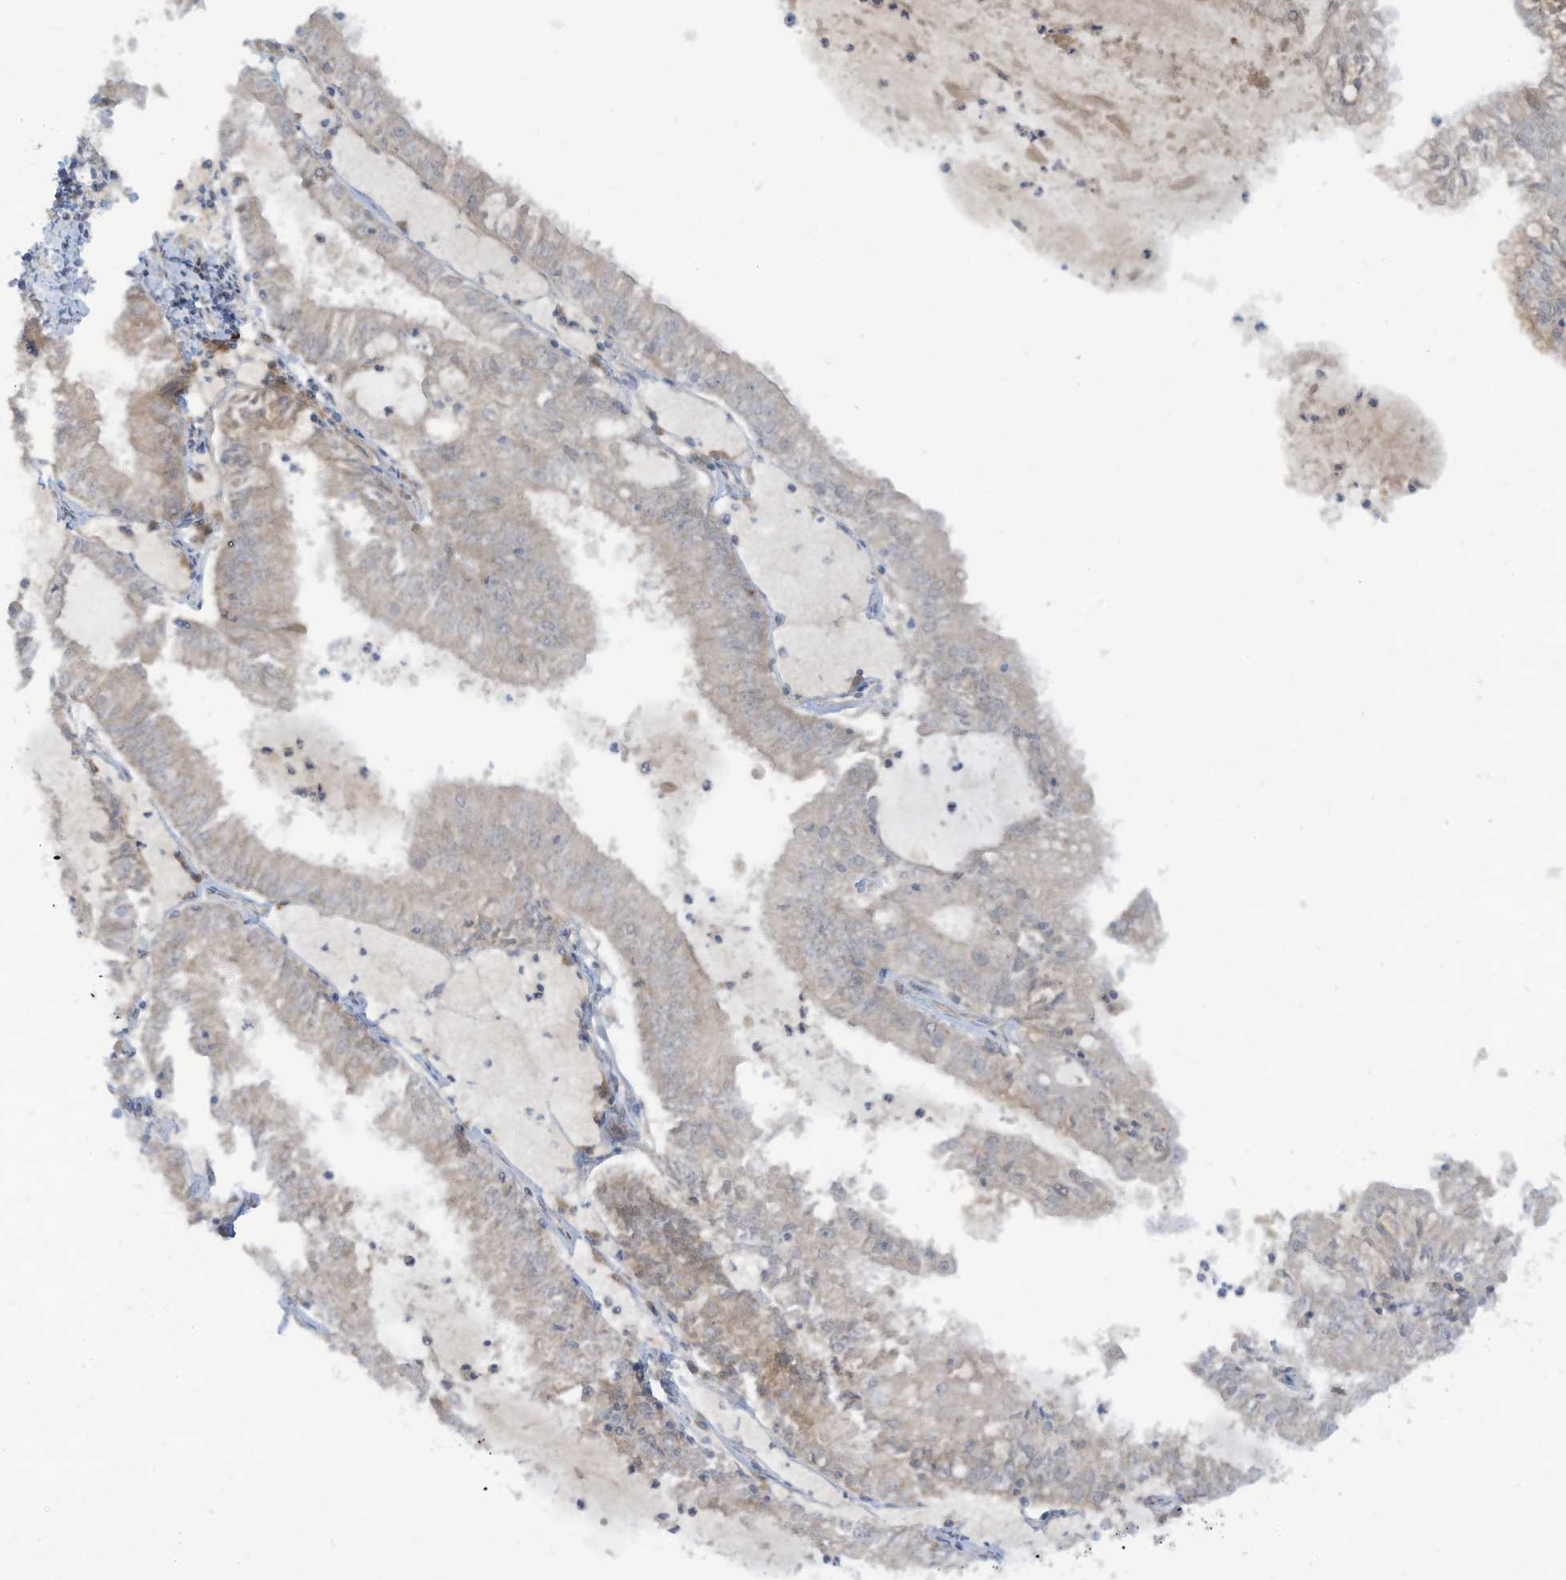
{"staining": {"intensity": "negative", "quantity": "none", "location": "none"}, "tissue": "endometrial cancer", "cell_type": "Tumor cells", "image_type": "cancer", "snomed": [{"axis": "morphology", "description": "Adenocarcinoma, NOS"}, {"axis": "topography", "description": "Endometrium"}], "caption": "IHC of endometrial adenocarcinoma exhibits no staining in tumor cells.", "gene": "LRRN2", "patient": {"sex": "female", "age": 57}}